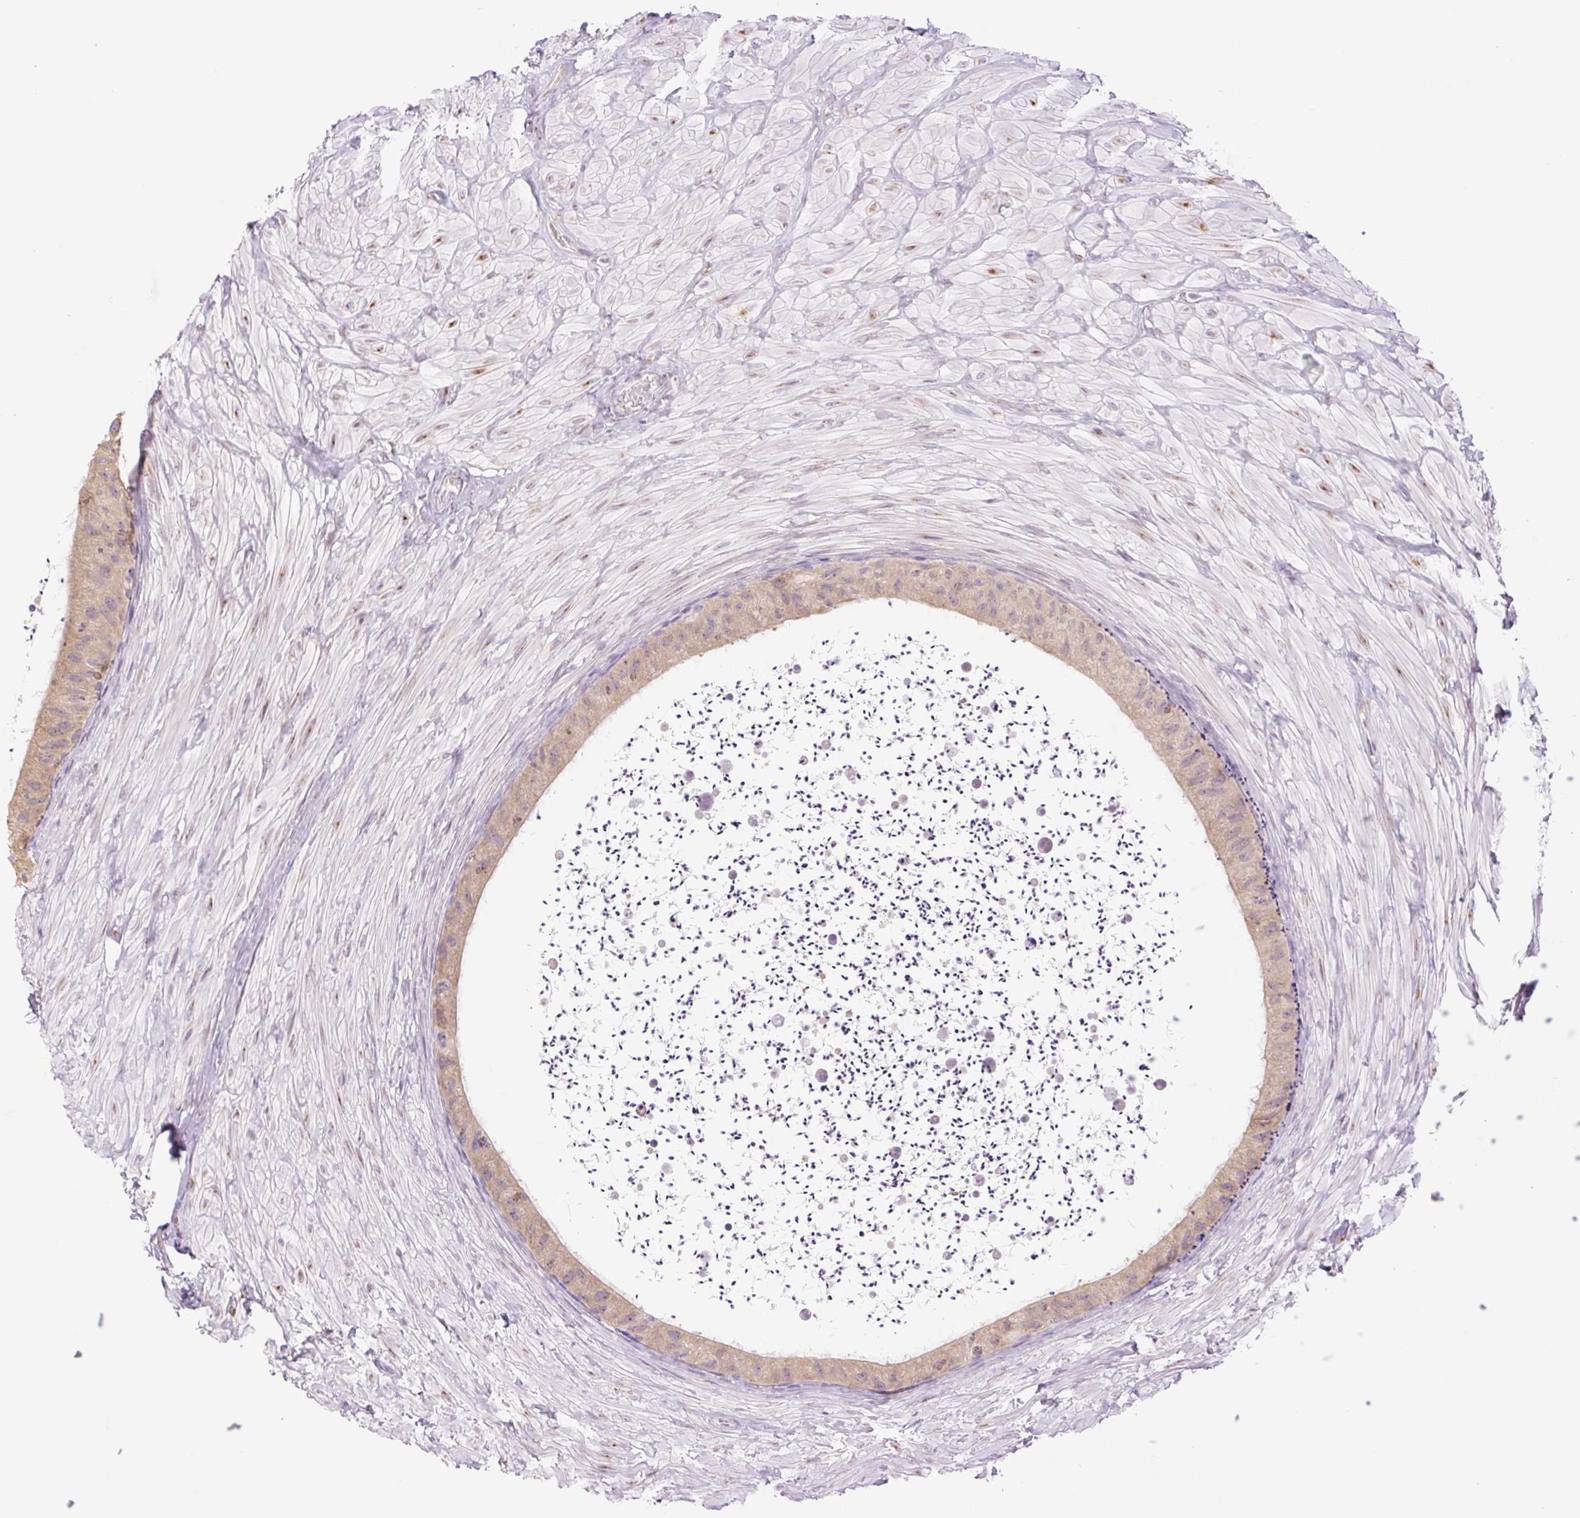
{"staining": {"intensity": "weak", "quantity": ">75%", "location": "cytoplasmic/membranous"}, "tissue": "epididymis", "cell_type": "Glandular cells", "image_type": "normal", "snomed": [{"axis": "morphology", "description": "Normal tissue, NOS"}, {"axis": "topography", "description": "Epididymis"}, {"axis": "topography", "description": "Peripheral nerve tissue"}], "caption": "Benign epididymis reveals weak cytoplasmic/membranous positivity in about >75% of glandular cells.", "gene": "COL5A1", "patient": {"sex": "male", "age": 32}}